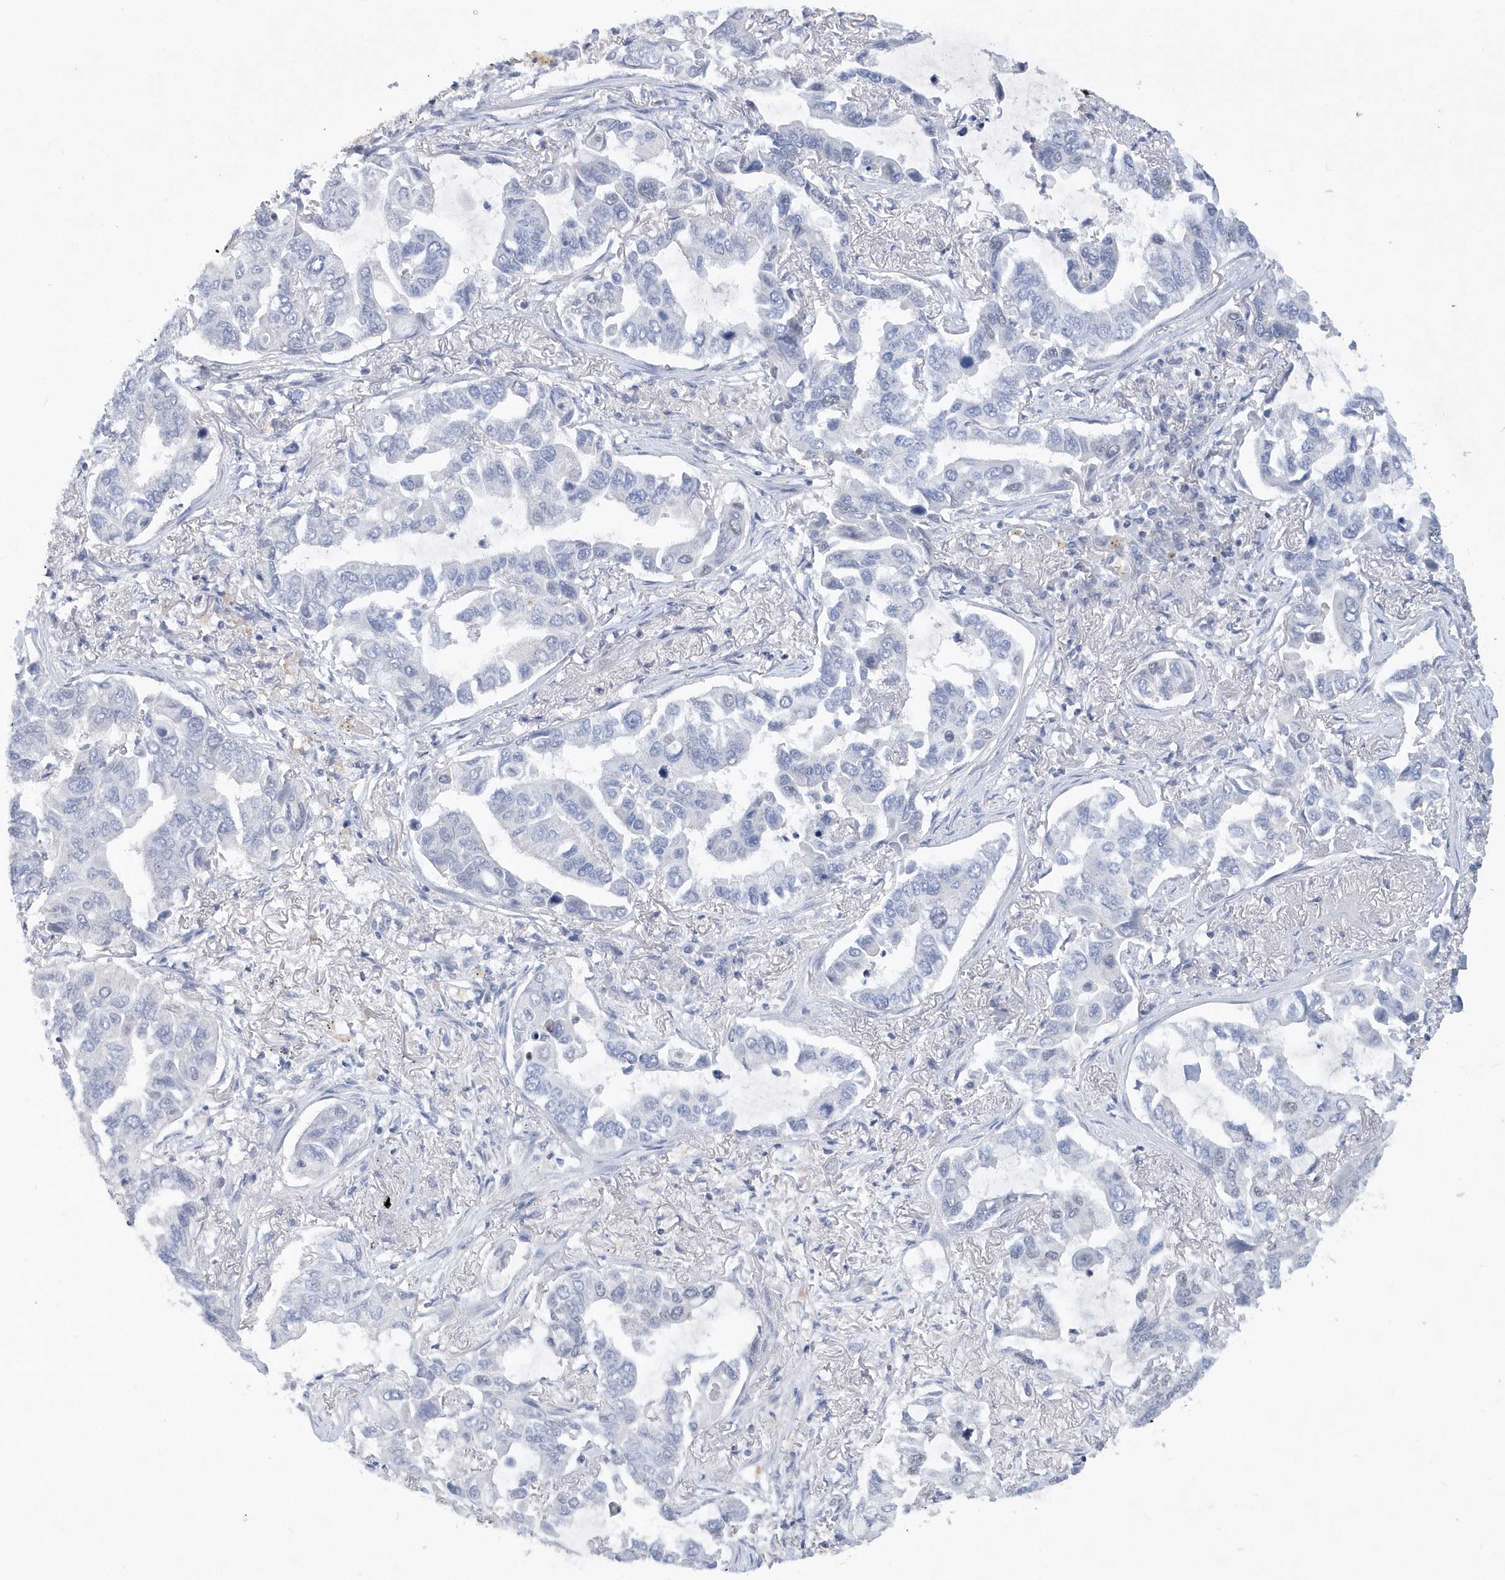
{"staining": {"intensity": "negative", "quantity": "none", "location": "none"}, "tissue": "lung cancer", "cell_type": "Tumor cells", "image_type": "cancer", "snomed": [{"axis": "morphology", "description": "Adenocarcinoma, NOS"}, {"axis": "topography", "description": "Lung"}], "caption": "Immunohistochemical staining of lung cancer shows no significant staining in tumor cells.", "gene": "SRGAP3", "patient": {"sex": "male", "age": 64}}